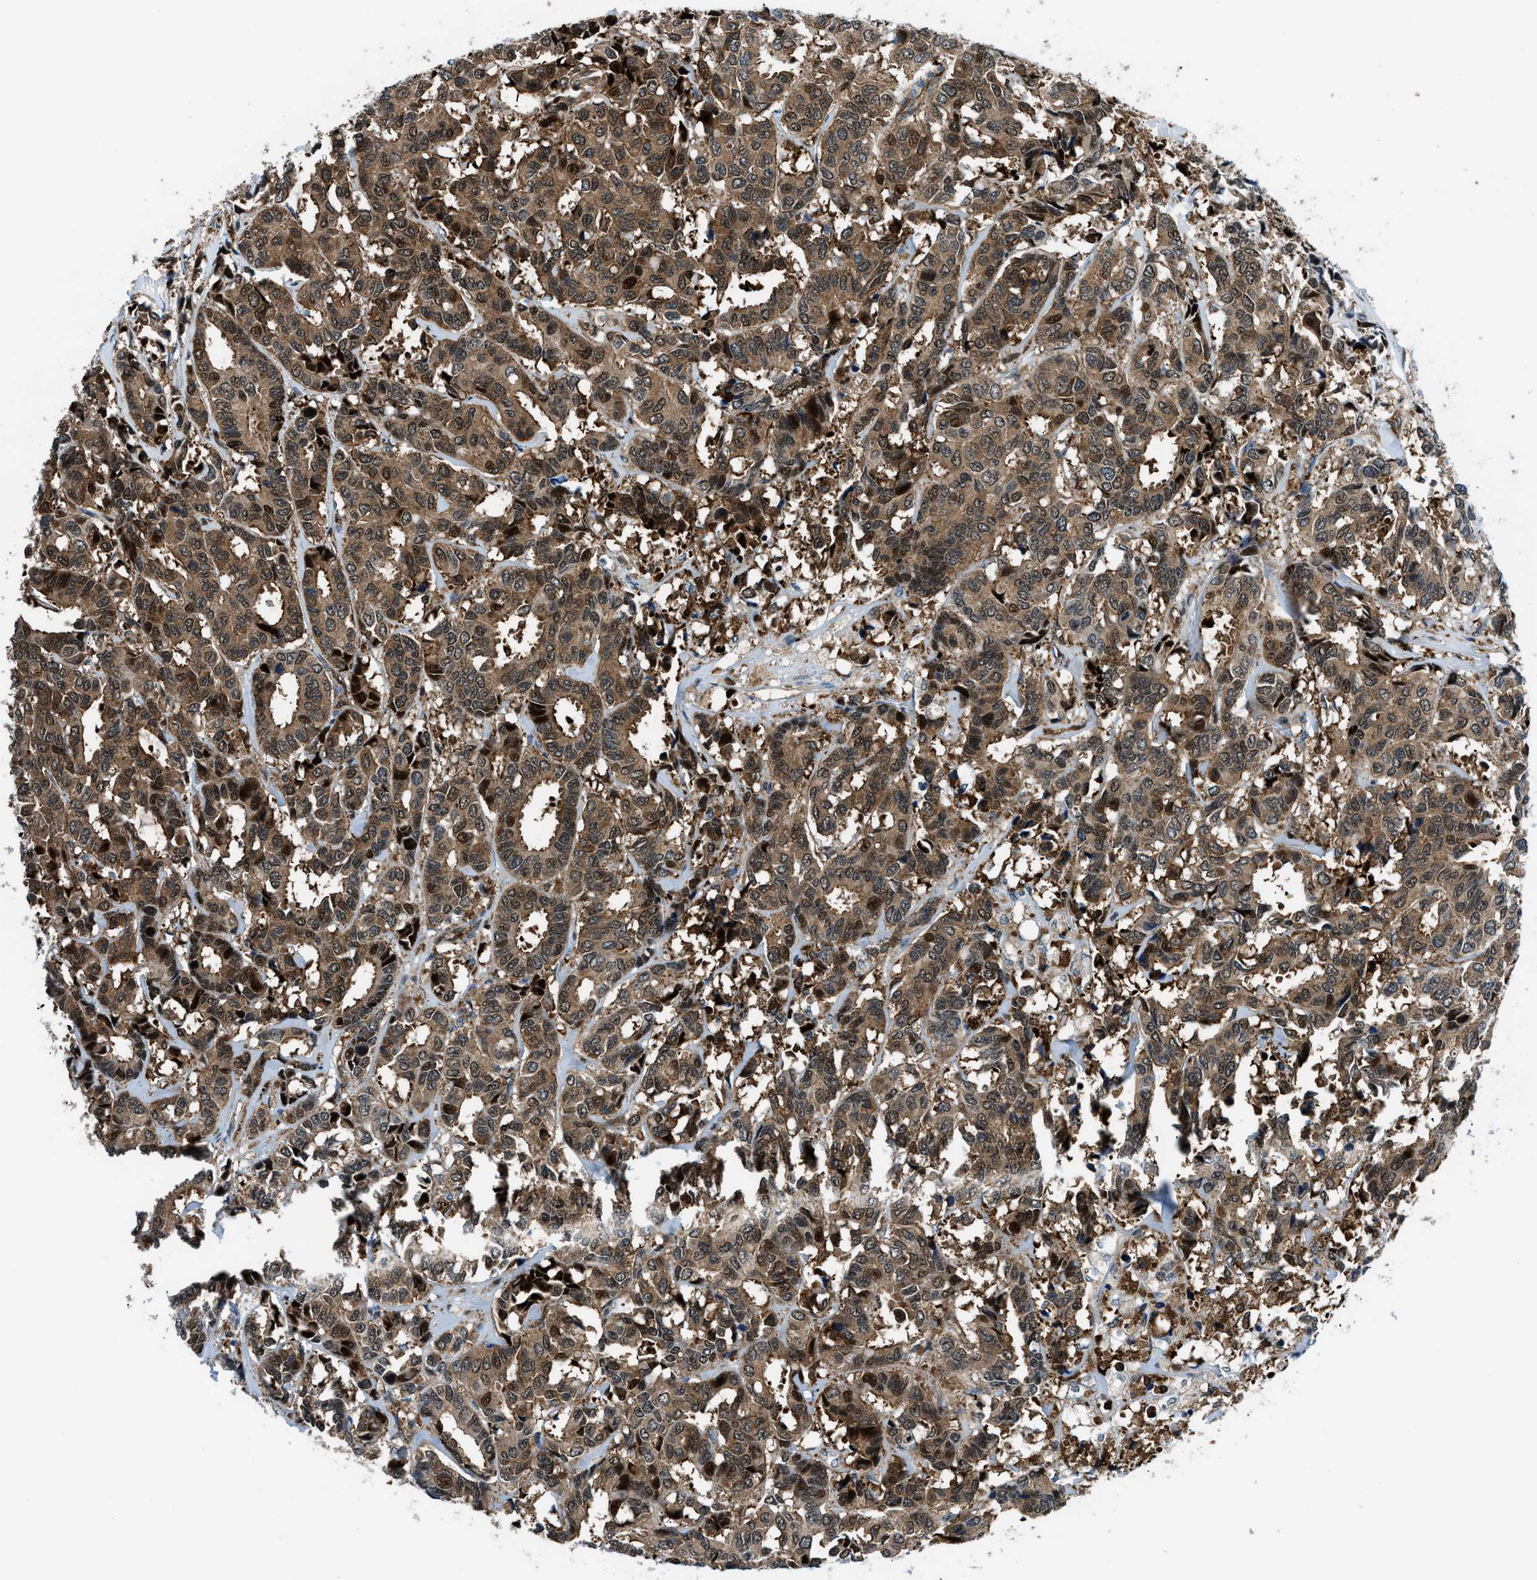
{"staining": {"intensity": "strong", "quantity": ">75%", "location": "cytoplasmic/membranous,nuclear"}, "tissue": "breast cancer", "cell_type": "Tumor cells", "image_type": "cancer", "snomed": [{"axis": "morphology", "description": "Duct carcinoma"}, {"axis": "topography", "description": "Breast"}], "caption": "A brown stain labels strong cytoplasmic/membranous and nuclear positivity of a protein in breast invasive ductal carcinoma tumor cells.", "gene": "YWHAE", "patient": {"sex": "female", "age": 87}}